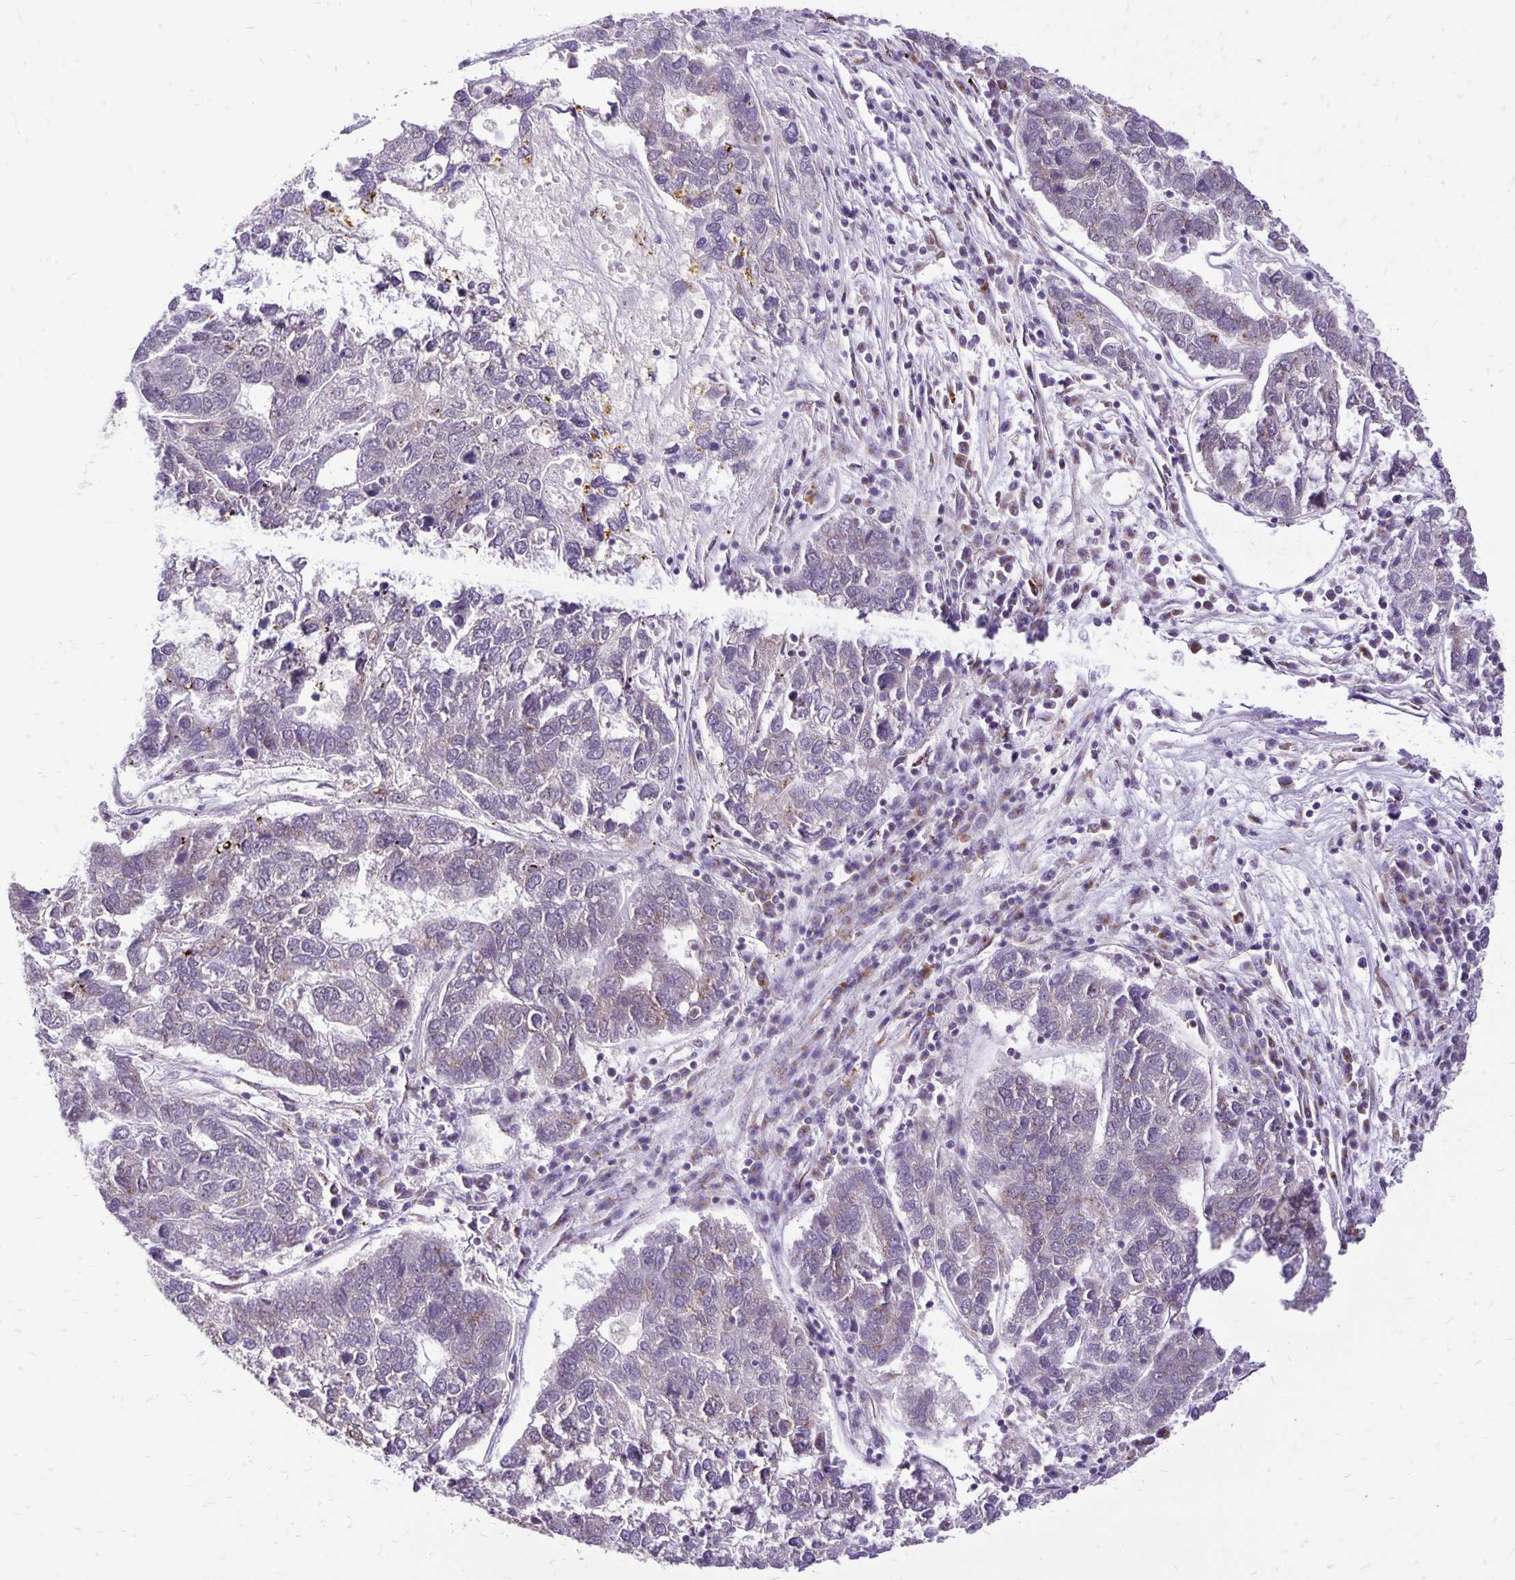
{"staining": {"intensity": "negative", "quantity": "none", "location": "none"}, "tissue": "pancreatic cancer", "cell_type": "Tumor cells", "image_type": "cancer", "snomed": [{"axis": "morphology", "description": "Adenocarcinoma, NOS"}, {"axis": "topography", "description": "Pancreas"}], "caption": "DAB immunohistochemical staining of pancreatic cancer (adenocarcinoma) shows no significant positivity in tumor cells.", "gene": "GOLGA5", "patient": {"sex": "female", "age": 61}}